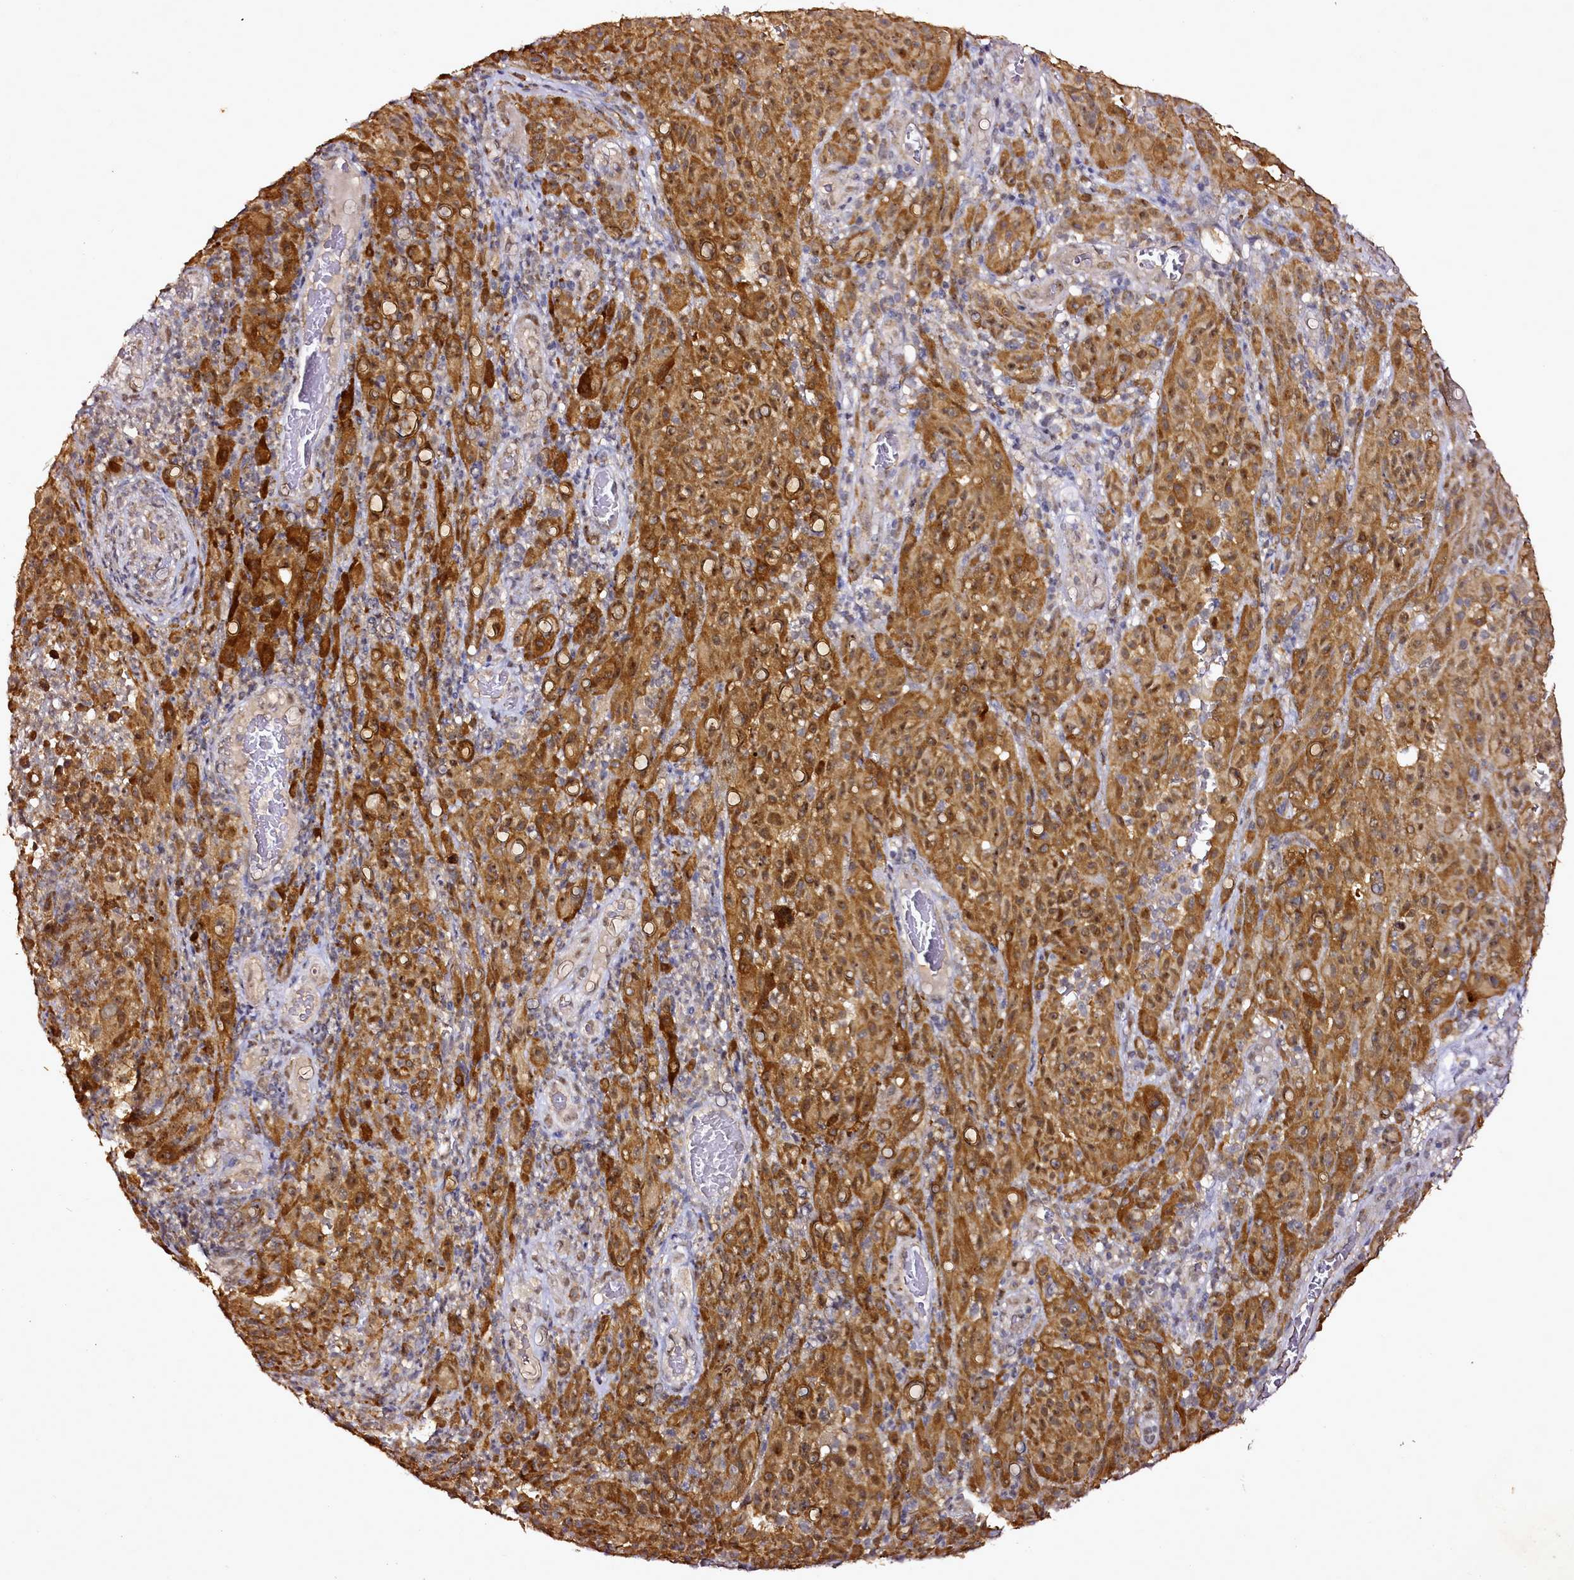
{"staining": {"intensity": "strong", "quantity": ">75%", "location": "cytoplasmic/membranous,nuclear"}, "tissue": "melanoma", "cell_type": "Tumor cells", "image_type": "cancer", "snomed": [{"axis": "morphology", "description": "Malignant melanoma, NOS"}, {"axis": "topography", "description": "Skin"}], "caption": "The micrograph exhibits a brown stain indicating the presence of a protein in the cytoplasmic/membranous and nuclear of tumor cells in melanoma. The protein of interest is stained brown, and the nuclei are stained in blue (DAB (3,3'-diaminobenzidine) IHC with brightfield microscopy, high magnification).", "gene": "EDIL3", "patient": {"sex": "female", "age": 82}}